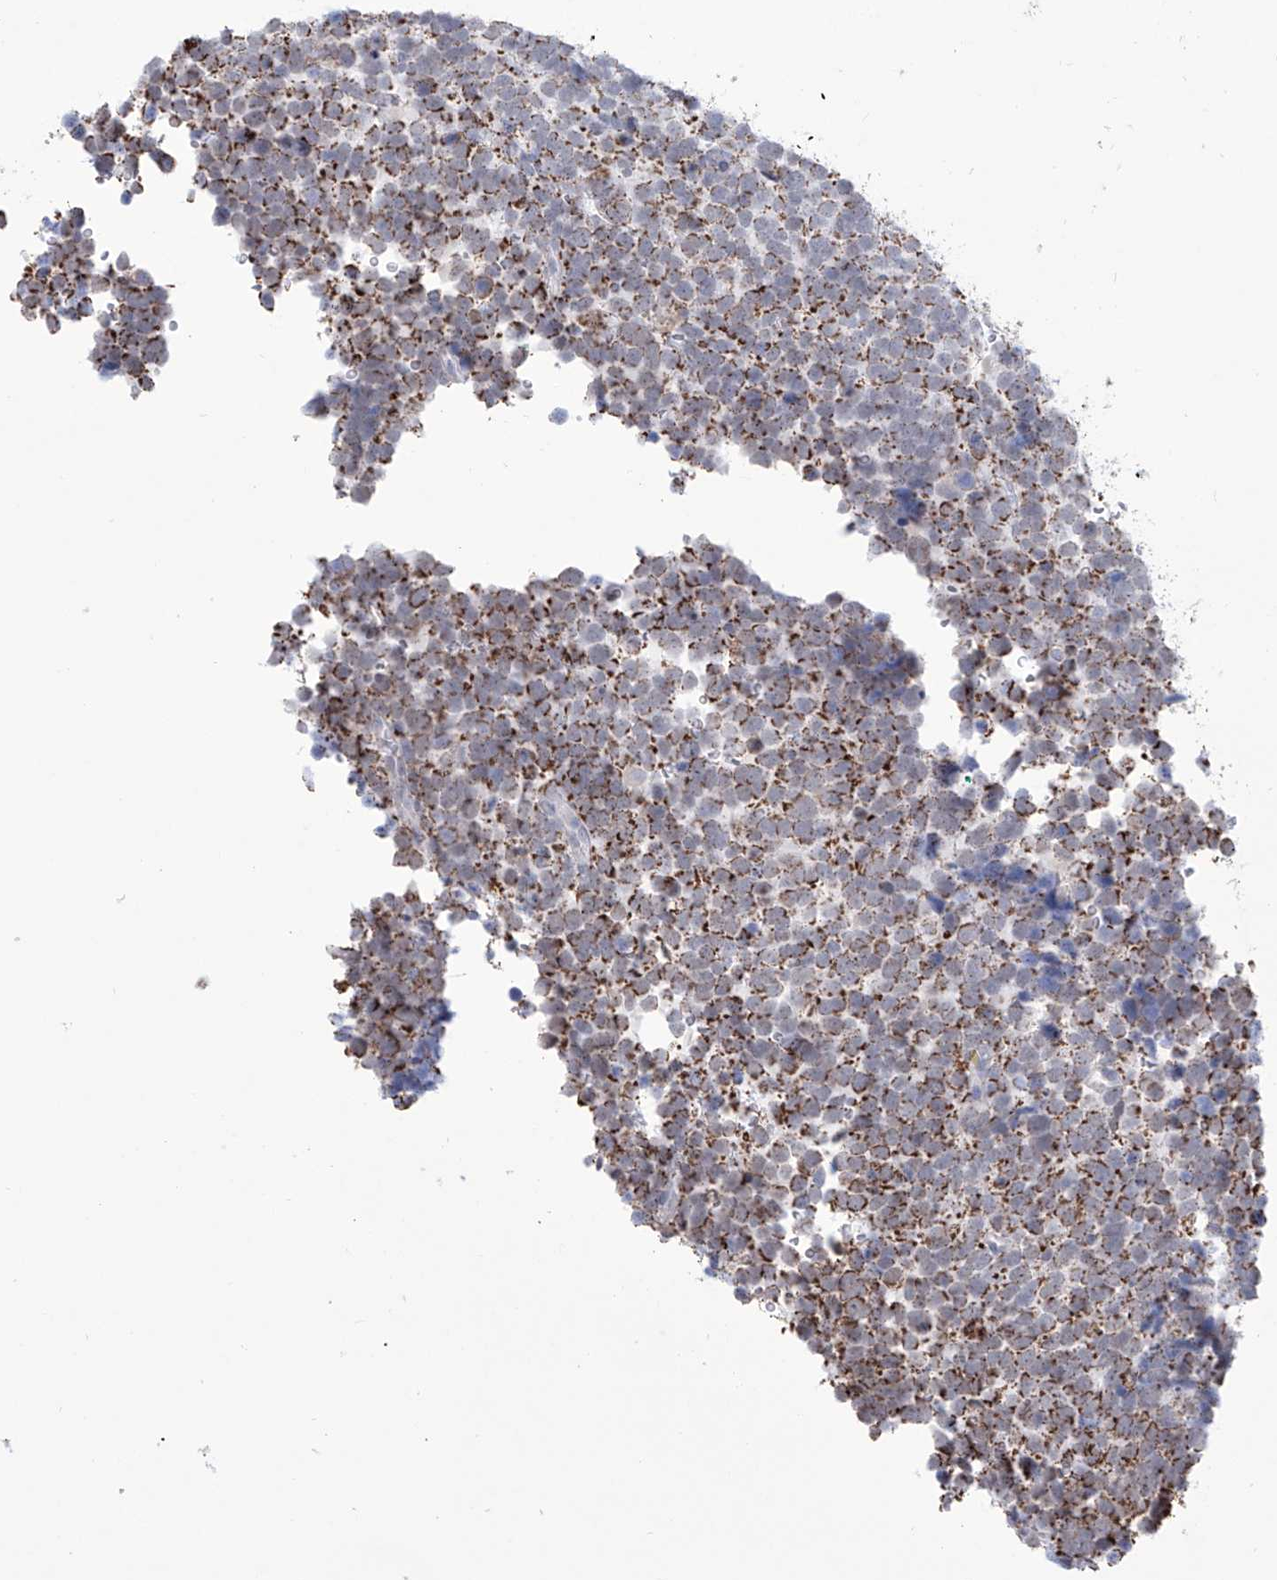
{"staining": {"intensity": "strong", "quantity": ">75%", "location": "cytoplasmic/membranous"}, "tissue": "urothelial cancer", "cell_type": "Tumor cells", "image_type": "cancer", "snomed": [{"axis": "morphology", "description": "Urothelial carcinoma, High grade"}, {"axis": "topography", "description": "Urinary bladder"}], "caption": "High-magnification brightfield microscopy of urothelial cancer stained with DAB (3,3'-diaminobenzidine) (brown) and counterstained with hematoxylin (blue). tumor cells exhibit strong cytoplasmic/membranous positivity is present in approximately>75% of cells.", "gene": "ALDH6A1", "patient": {"sex": "female", "age": 82}}